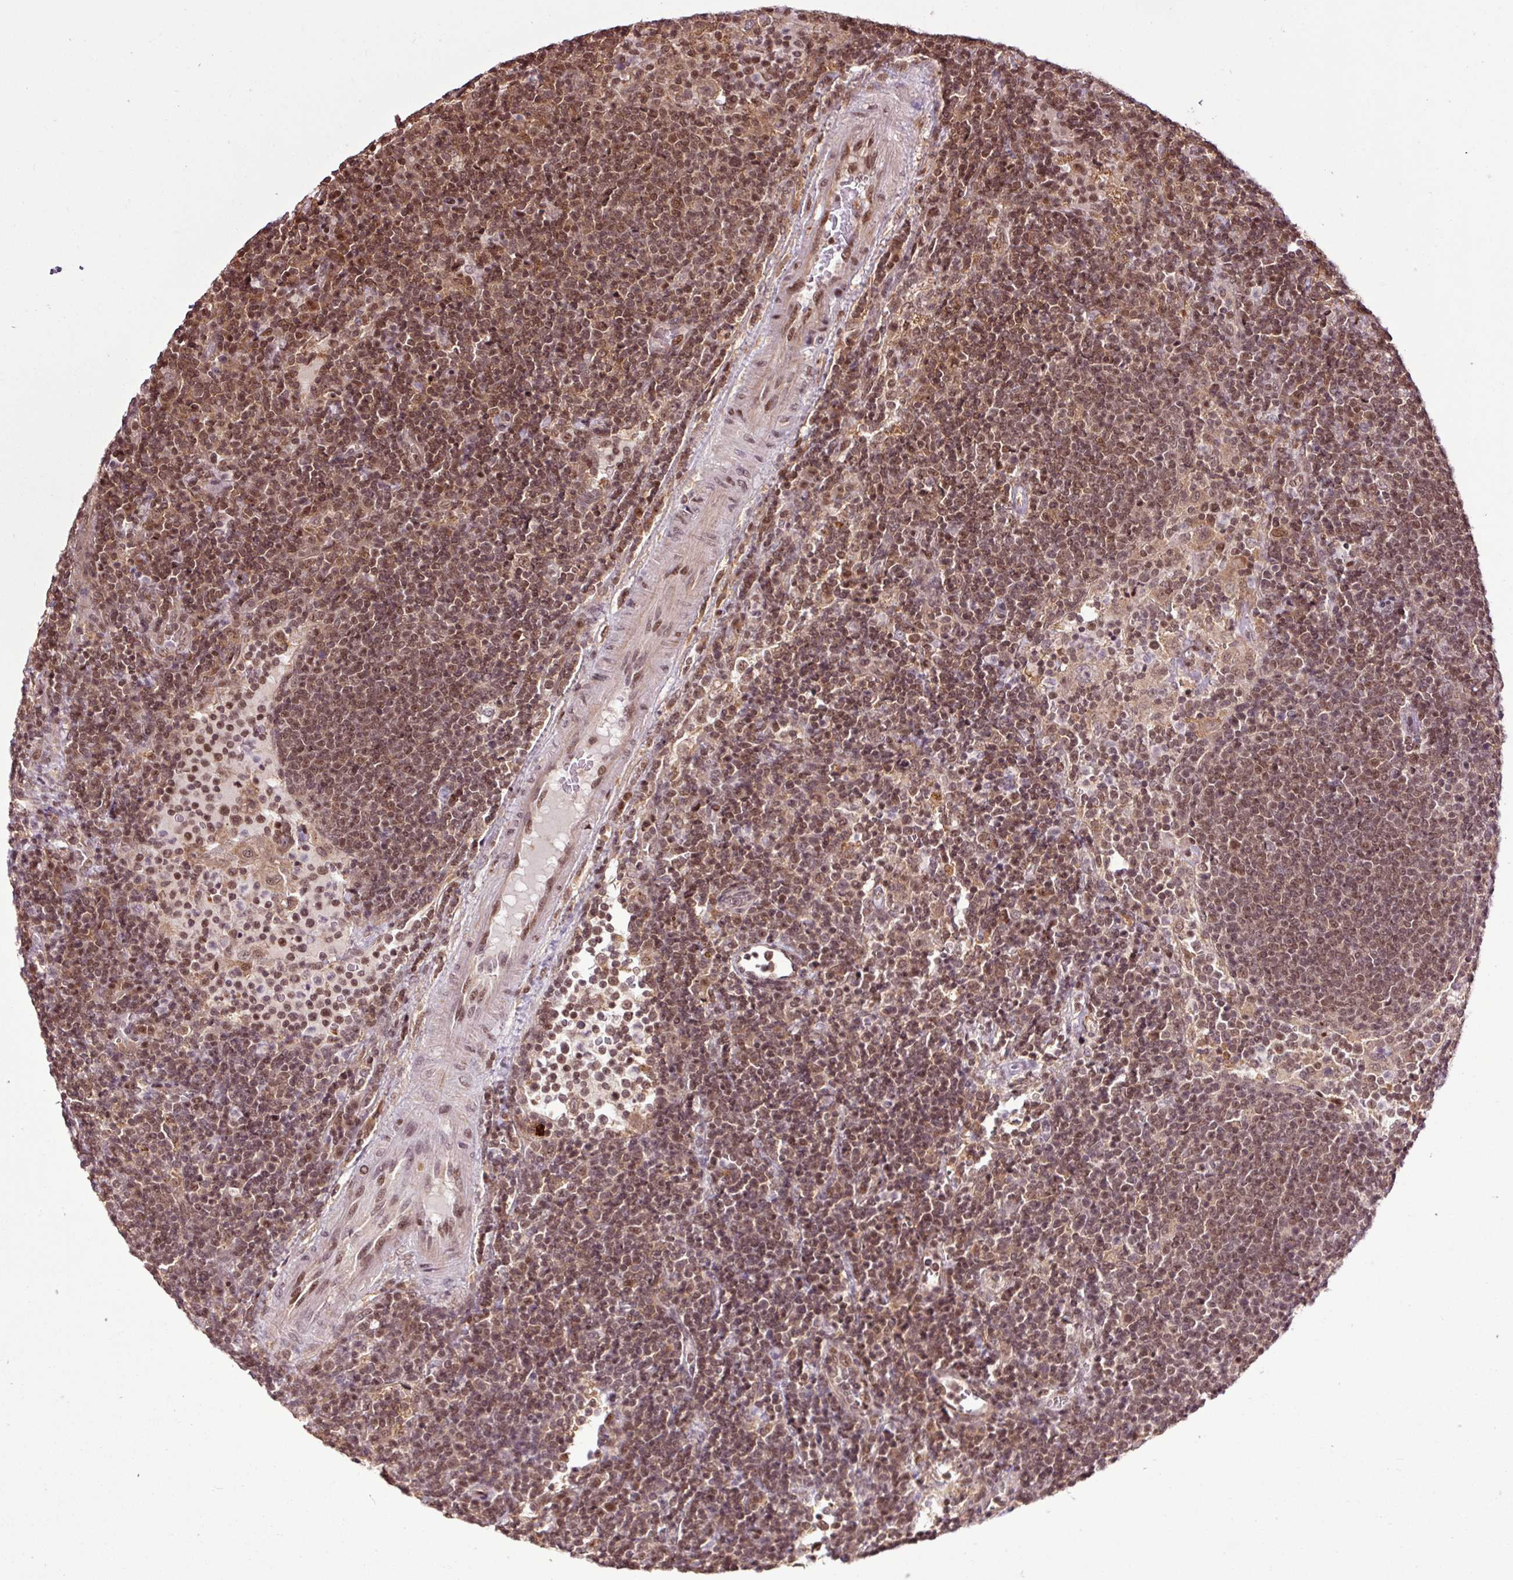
{"staining": {"intensity": "moderate", "quantity": ">75%", "location": "nuclear"}, "tissue": "lymphoma", "cell_type": "Tumor cells", "image_type": "cancer", "snomed": [{"axis": "morphology", "description": "Malignant lymphoma, non-Hodgkin's type, High grade"}, {"axis": "topography", "description": "Lymph node"}], "caption": "Immunohistochemistry photomicrograph of human malignant lymphoma, non-Hodgkin's type (high-grade) stained for a protein (brown), which reveals medium levels of moderate nuclear positivity in about >75% of tumor cells.", "gene": "ITPKC", "patient": {"sex": "male", "age": 61}}